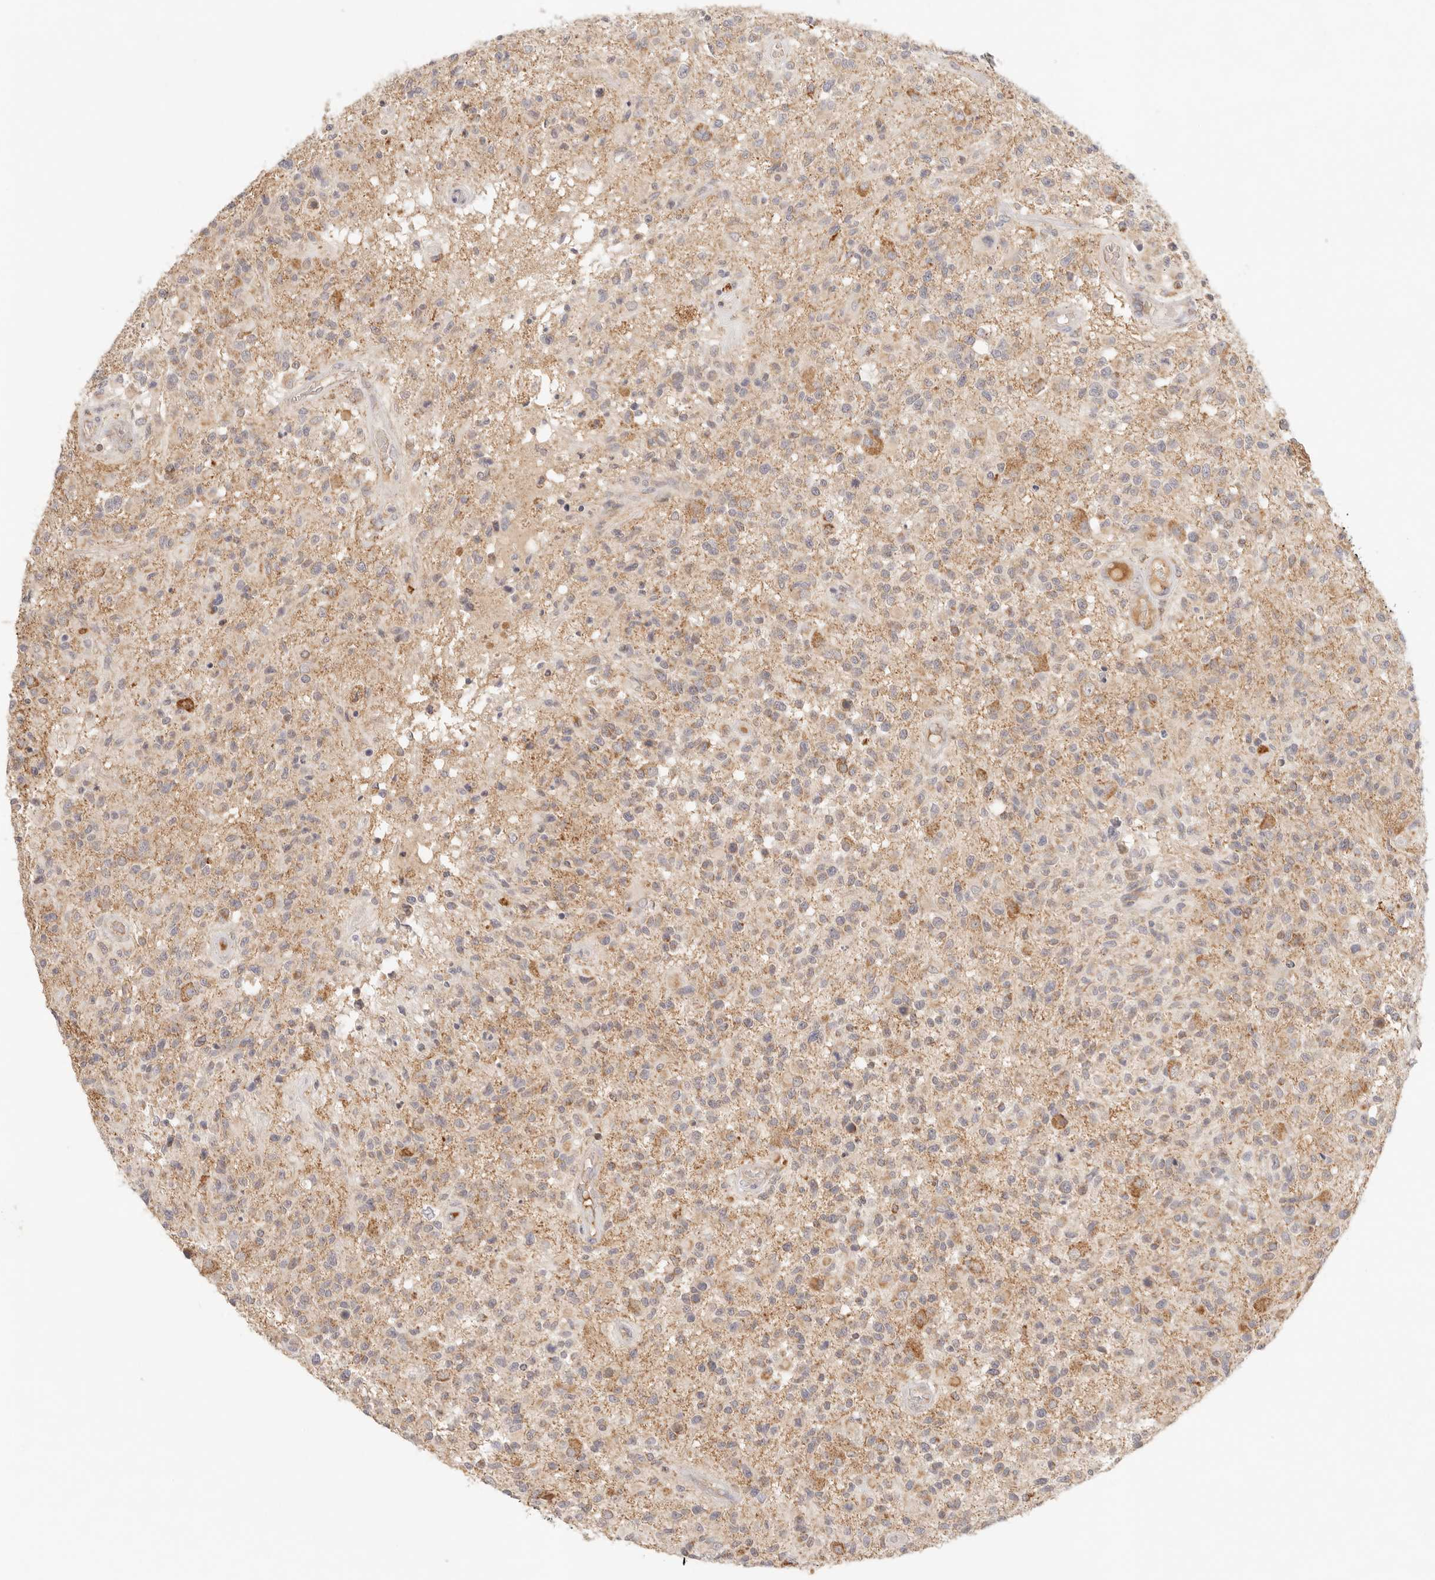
{"staining": {"intensity": "moderate", "quantity": "<25%", "location": "cytoplasmic/membranous"}, "tissue": "glioma", "cell_type": "Tumor cells", "image_type": "cancer", "snomed": [{"axis": "morphology", "description": "Glioma, malignant, High grade"}, {"axis": "morphology", "description": "Glioblastoma, NOS"}, {"axis": "topography", "description": "Brain"}], "caption": "Human glioblastoma stained for a protein (brown) exhibits moderate cytoplasmic/membranous positive expression in approximately <25% of tumor cells.", "gene": "COA6", "patient": {"sex": "male", "age": 60}}